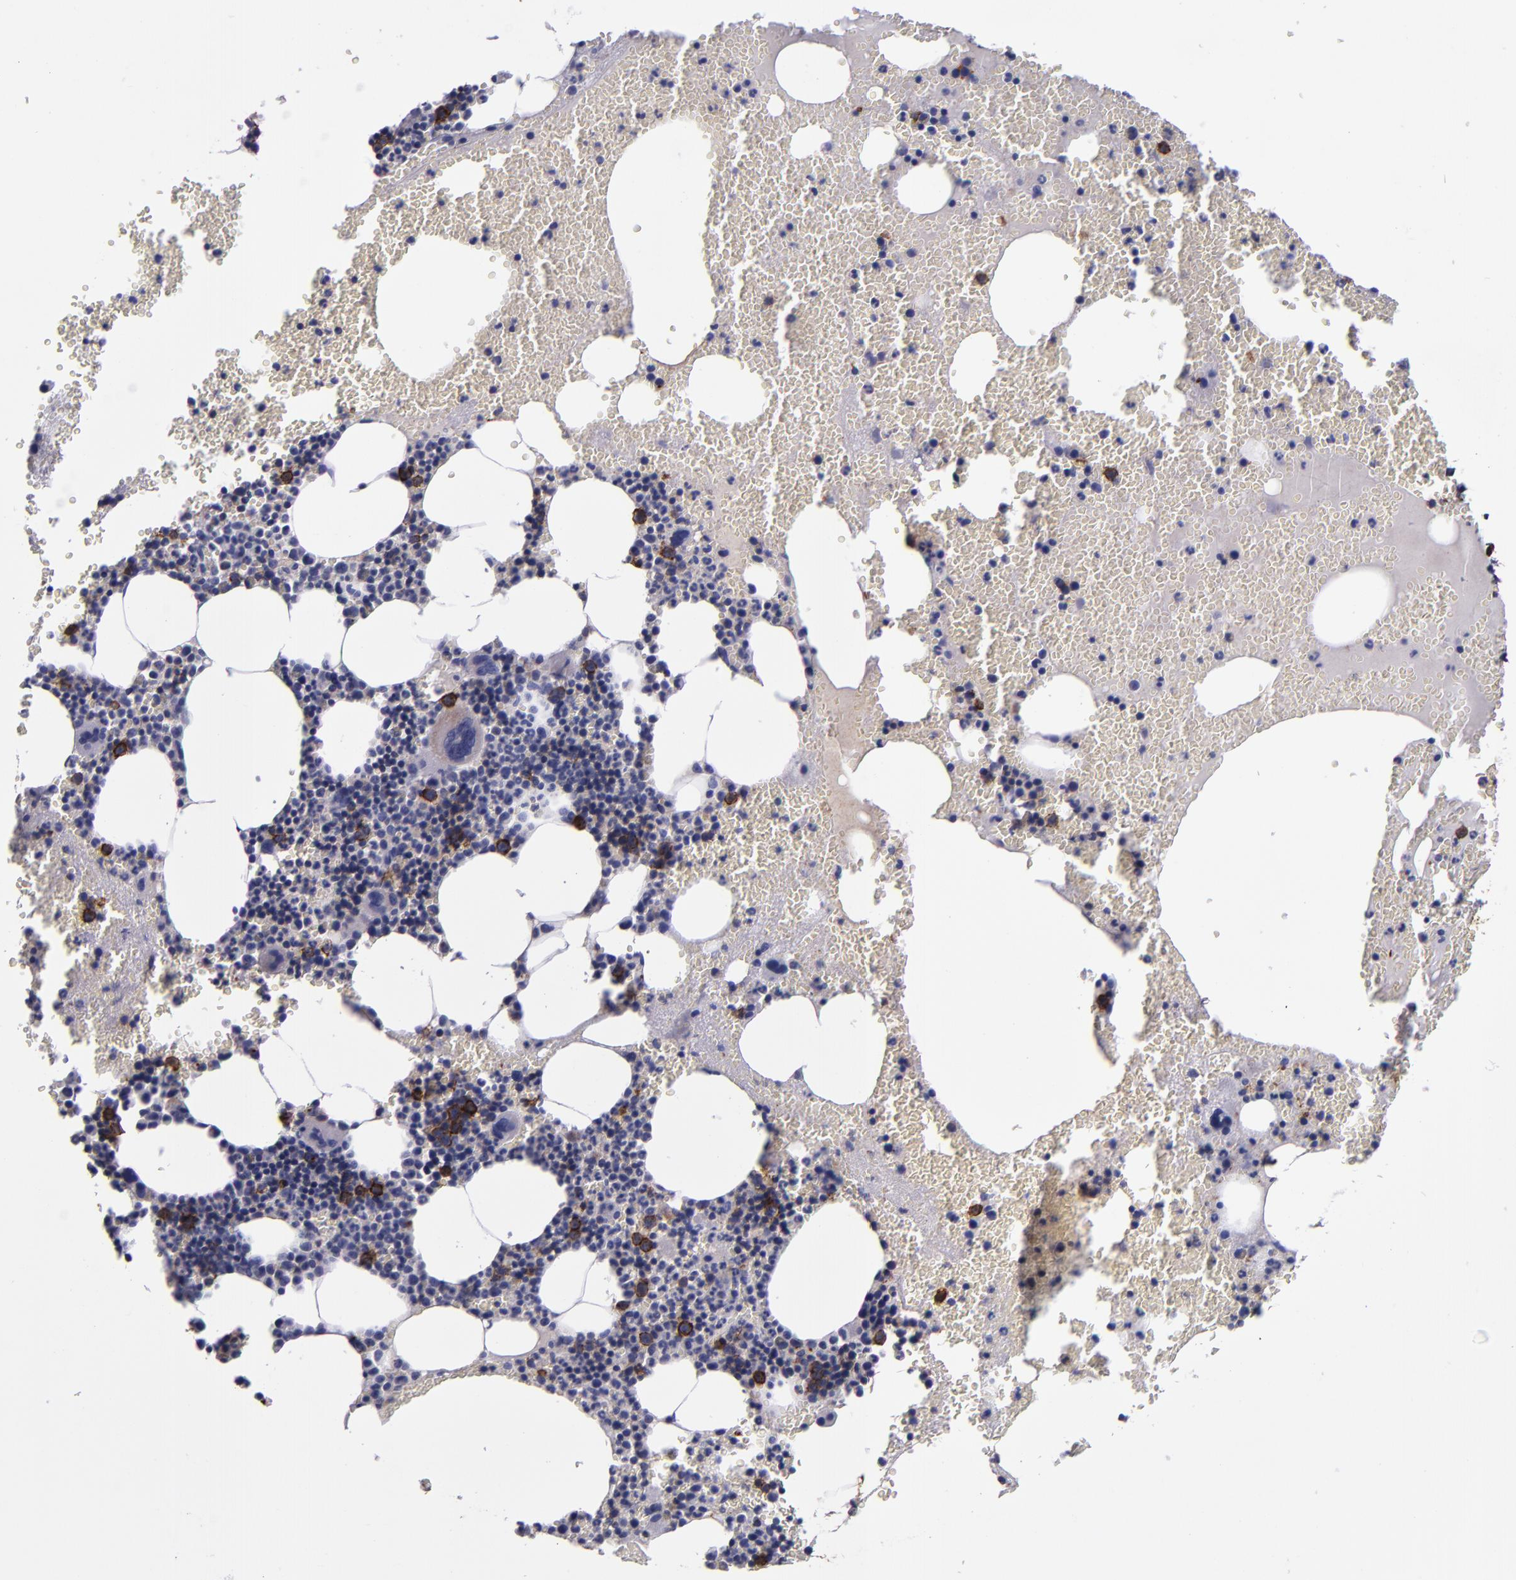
{"staining": {"intensity": "strong", "quantity": "<25%", "location": "cytoplasmic/membranous"}, "tissue": "bone marrow", "cell_type": "Hematopoietic cells", "image_type": "normal", "snomed": [{"axis": "morphology", "description": "Normal tissue, NOS"}, {"axis": "topography", "description": "Bone marrow"}], "caption": "The histopathology image reveals staining of benign bone marrow, revealing strong cytoplasmic/membranous protein staining (brown color) within hematopoietic cells.", "gene": "MFGE8", "patient": {"sex": "male", "age": 82}}